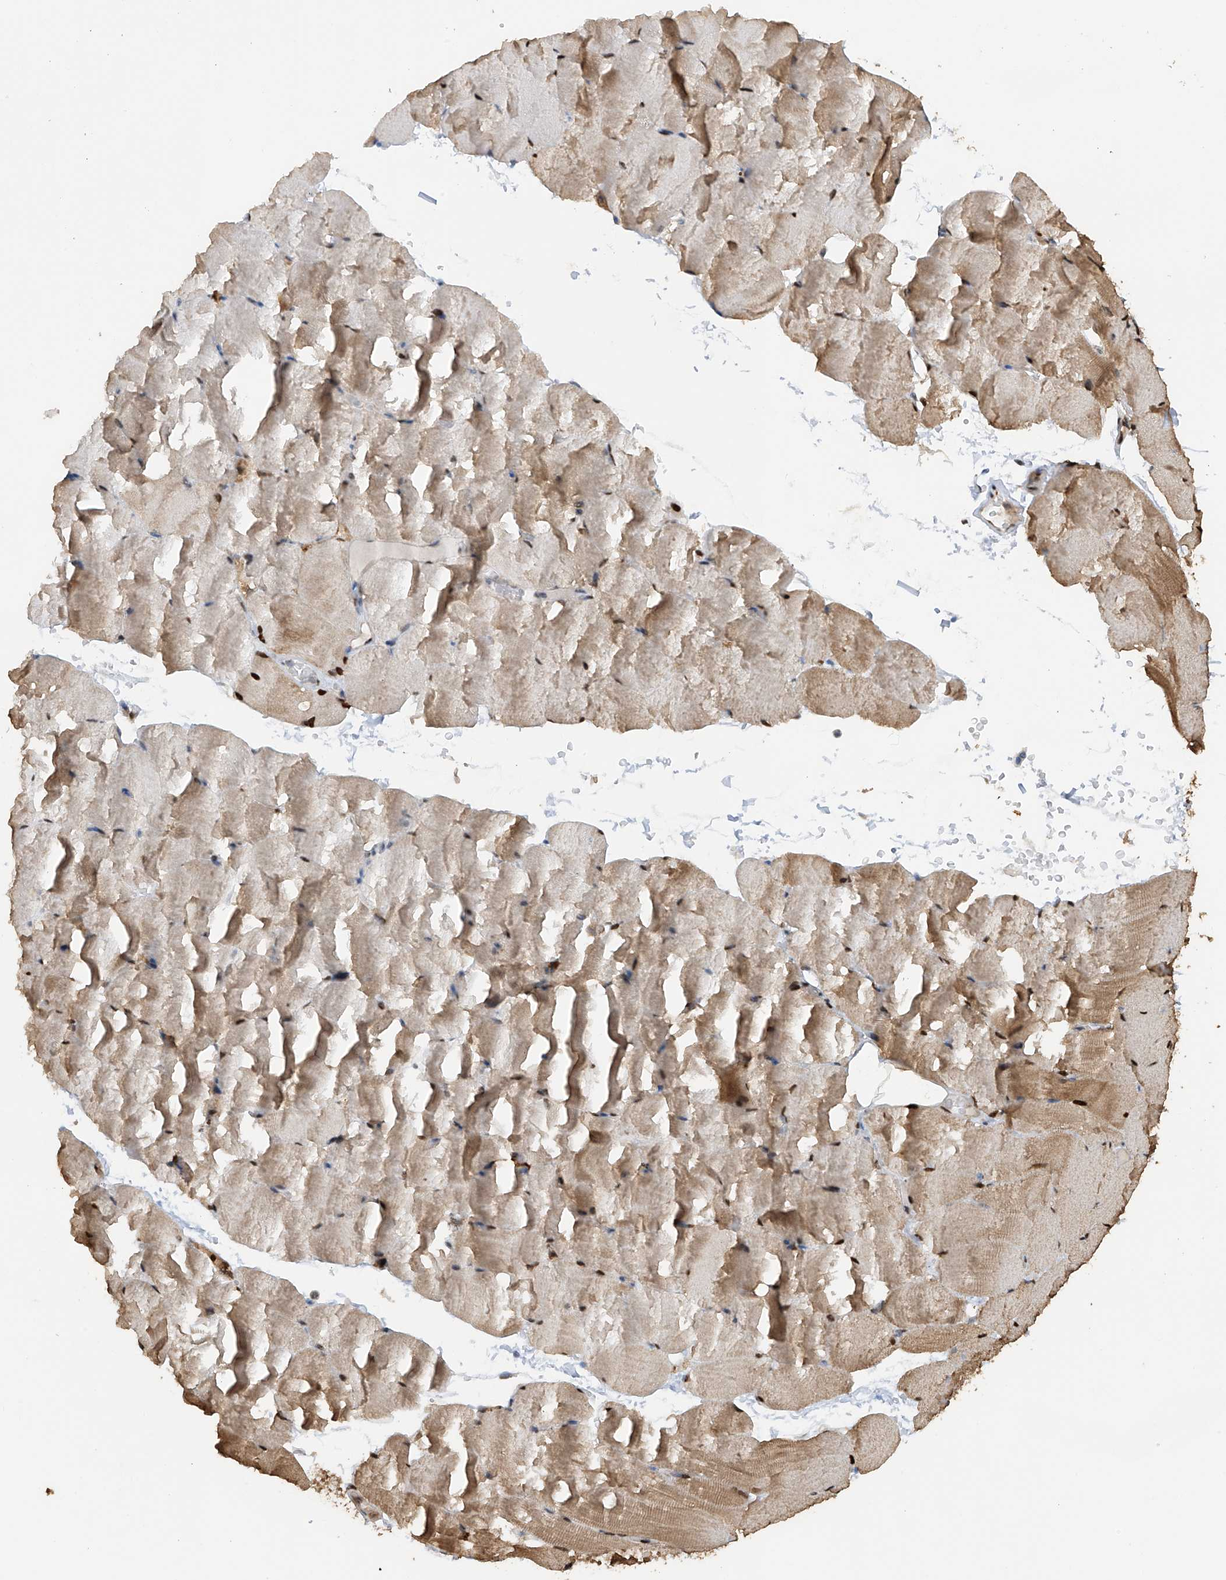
{"staining": {"intensity": "weak", "quantity": "25%-75%", "location": "cytoplasmic/membranous"}, "tissue": "skeletal muscle", "cell_type": "Myocytes", "image_type": "normal", "snomed": [{"axis": "morphology", "description": "Normal tissue, NOS"}, {"axis": "topography", "description": "Skeletal muscle"}, {"axis": "topography", "description": "Parathyroid gland"}], "caption": "Human skeletal muscle stained with a brown dye displays weak cytoplasmic/membranous positive expression in about 25%-75% of myocytes.", "gene": "PMM1", "patient": {"sex": "female", "age": 37}}